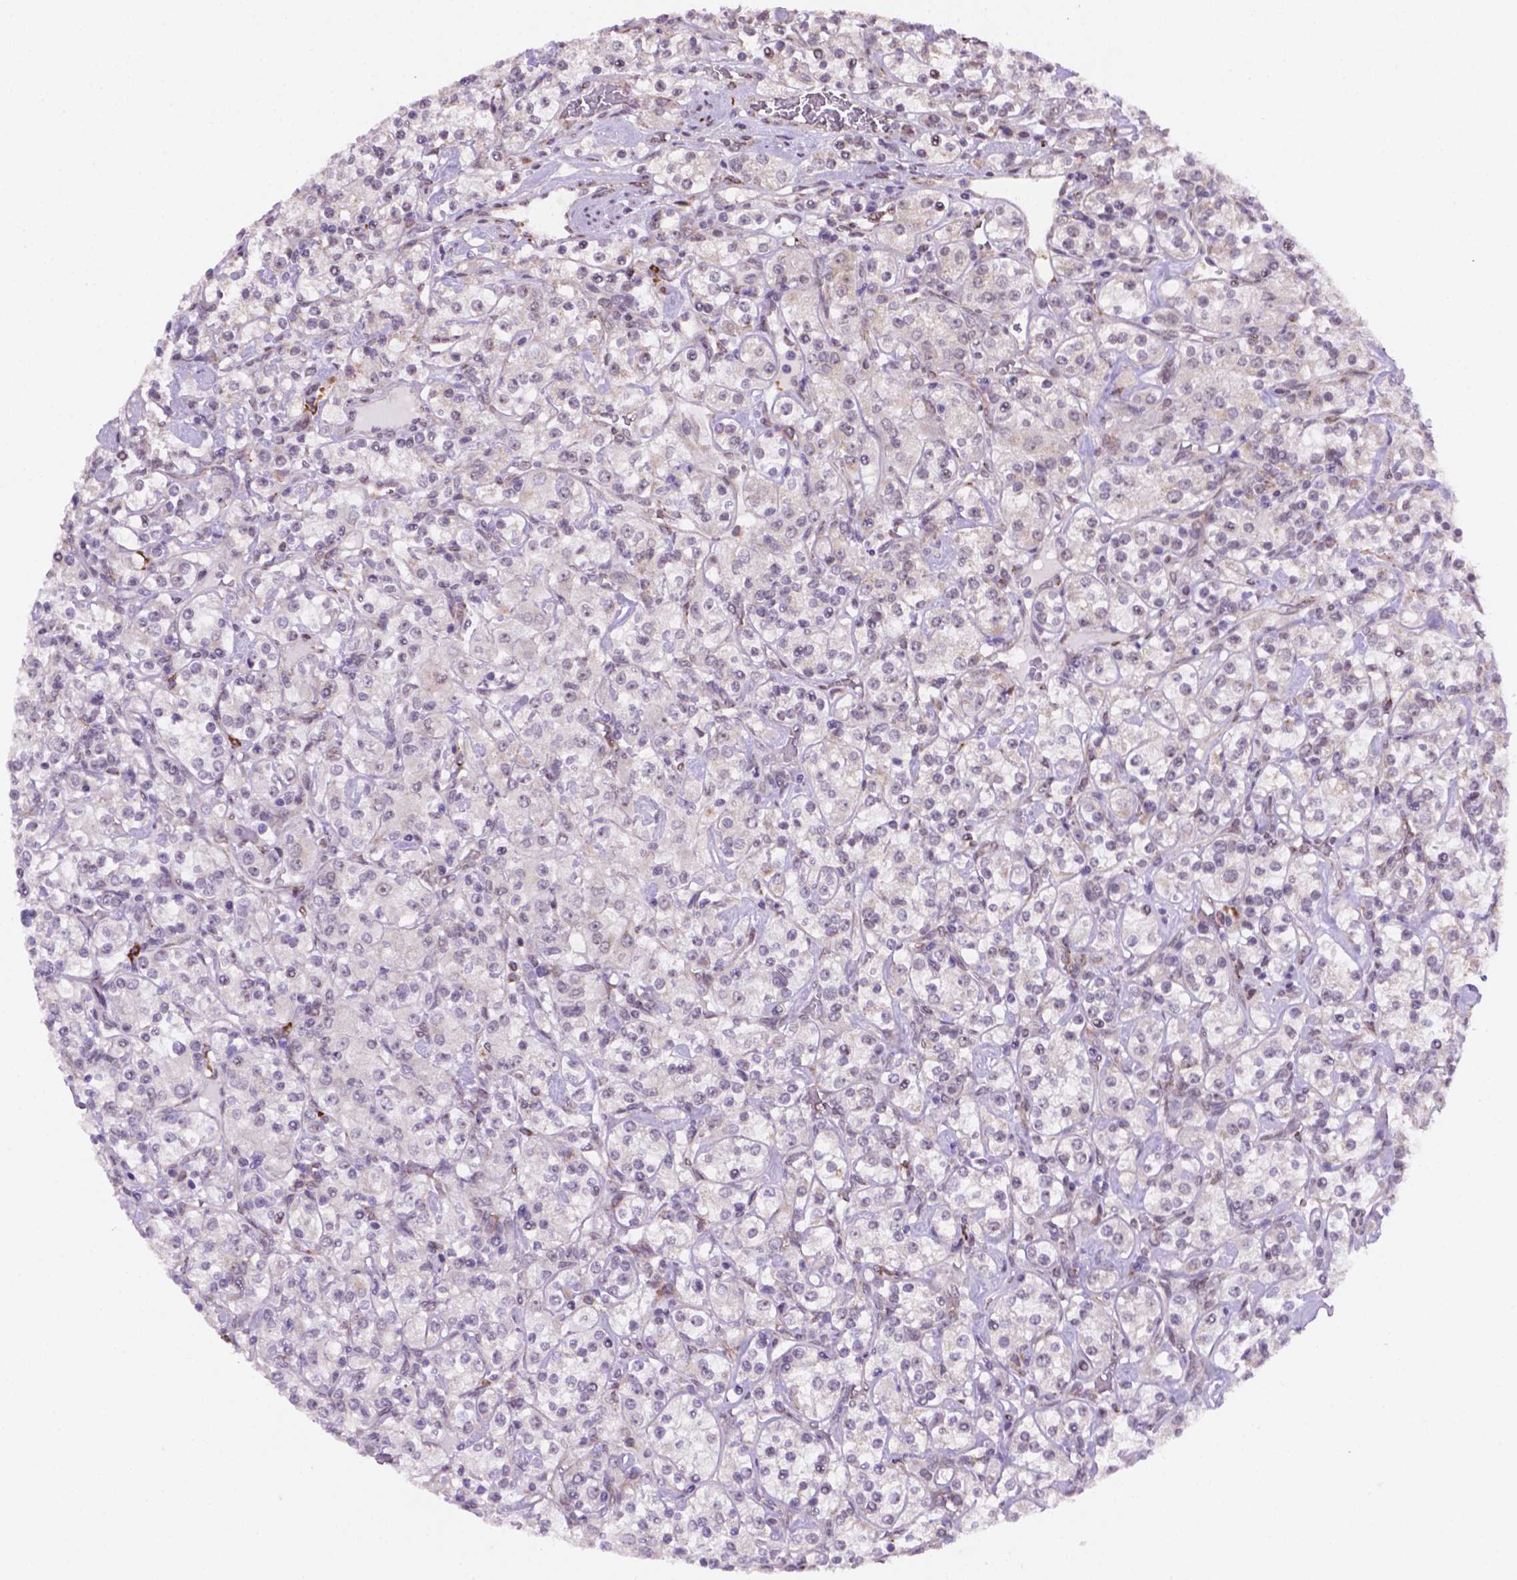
{"staining": {"intensity": "negative", "quantity": "none", "location": "none"}, "tissue": "renal cancer", "cell_type": "Tumor cells", "image_type": "cancer", "snomed": [{"axis": "morphology", "description": "Adenocarcinoma, NOS"}, {"axis": "topography", "description": "Kidney"}], "caption": "Tumor cells are negative for brown protein staining in renal cancer. The staining was performed using DAB to visualize the protein expression in brown, while the nuclei were stained in blue with hematoxylin (Magnification: 20x).", "gene": "FNIP1", "patient": {"sex": "male", "age": 77}}